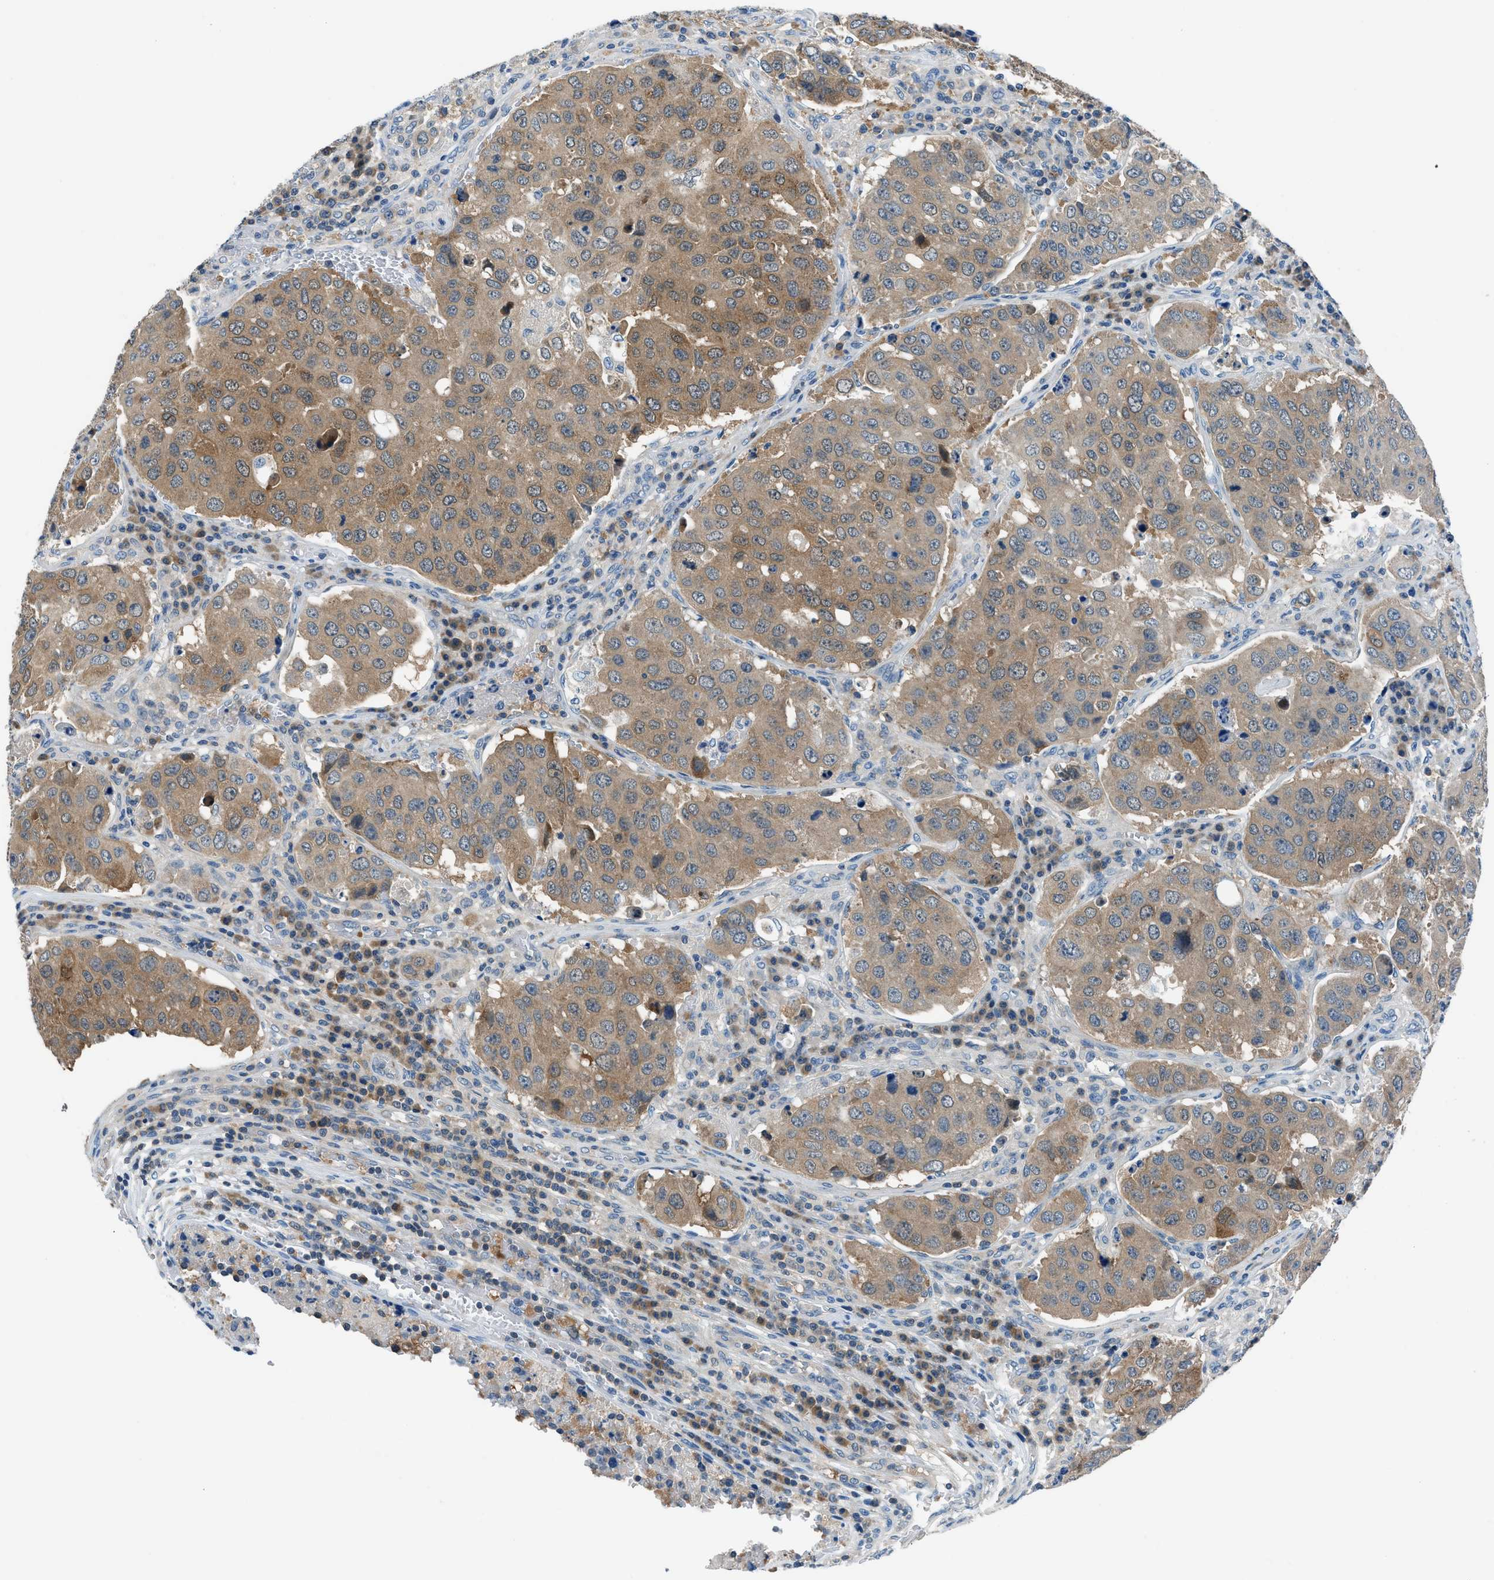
{"staining": {"intensity": "moderate", "quantity": ">75%", "location": "cytoplasmic/membranous"}, "tissue": "urothelial cancer", "cell_type": "Tumor cells", "image_type": "cancer", "snomed": [{"axis": "morphology", "description": "Urothelial carcinoma, High grade"}, {"axis": "topography", "description": "Lymph node"}, {"axis": "topography", "description": "Urinary bladder"}], "caption": "Immunohistochemistry (IHC) image of high-grade urothelial carcinoma stained for a protein (brown), which displays medium levels of moderate cytoplasmic/membranous expression in about >75% of tumor cells.", "gene": "ACP1", "patient": {"sex": "male", "age": 51}}